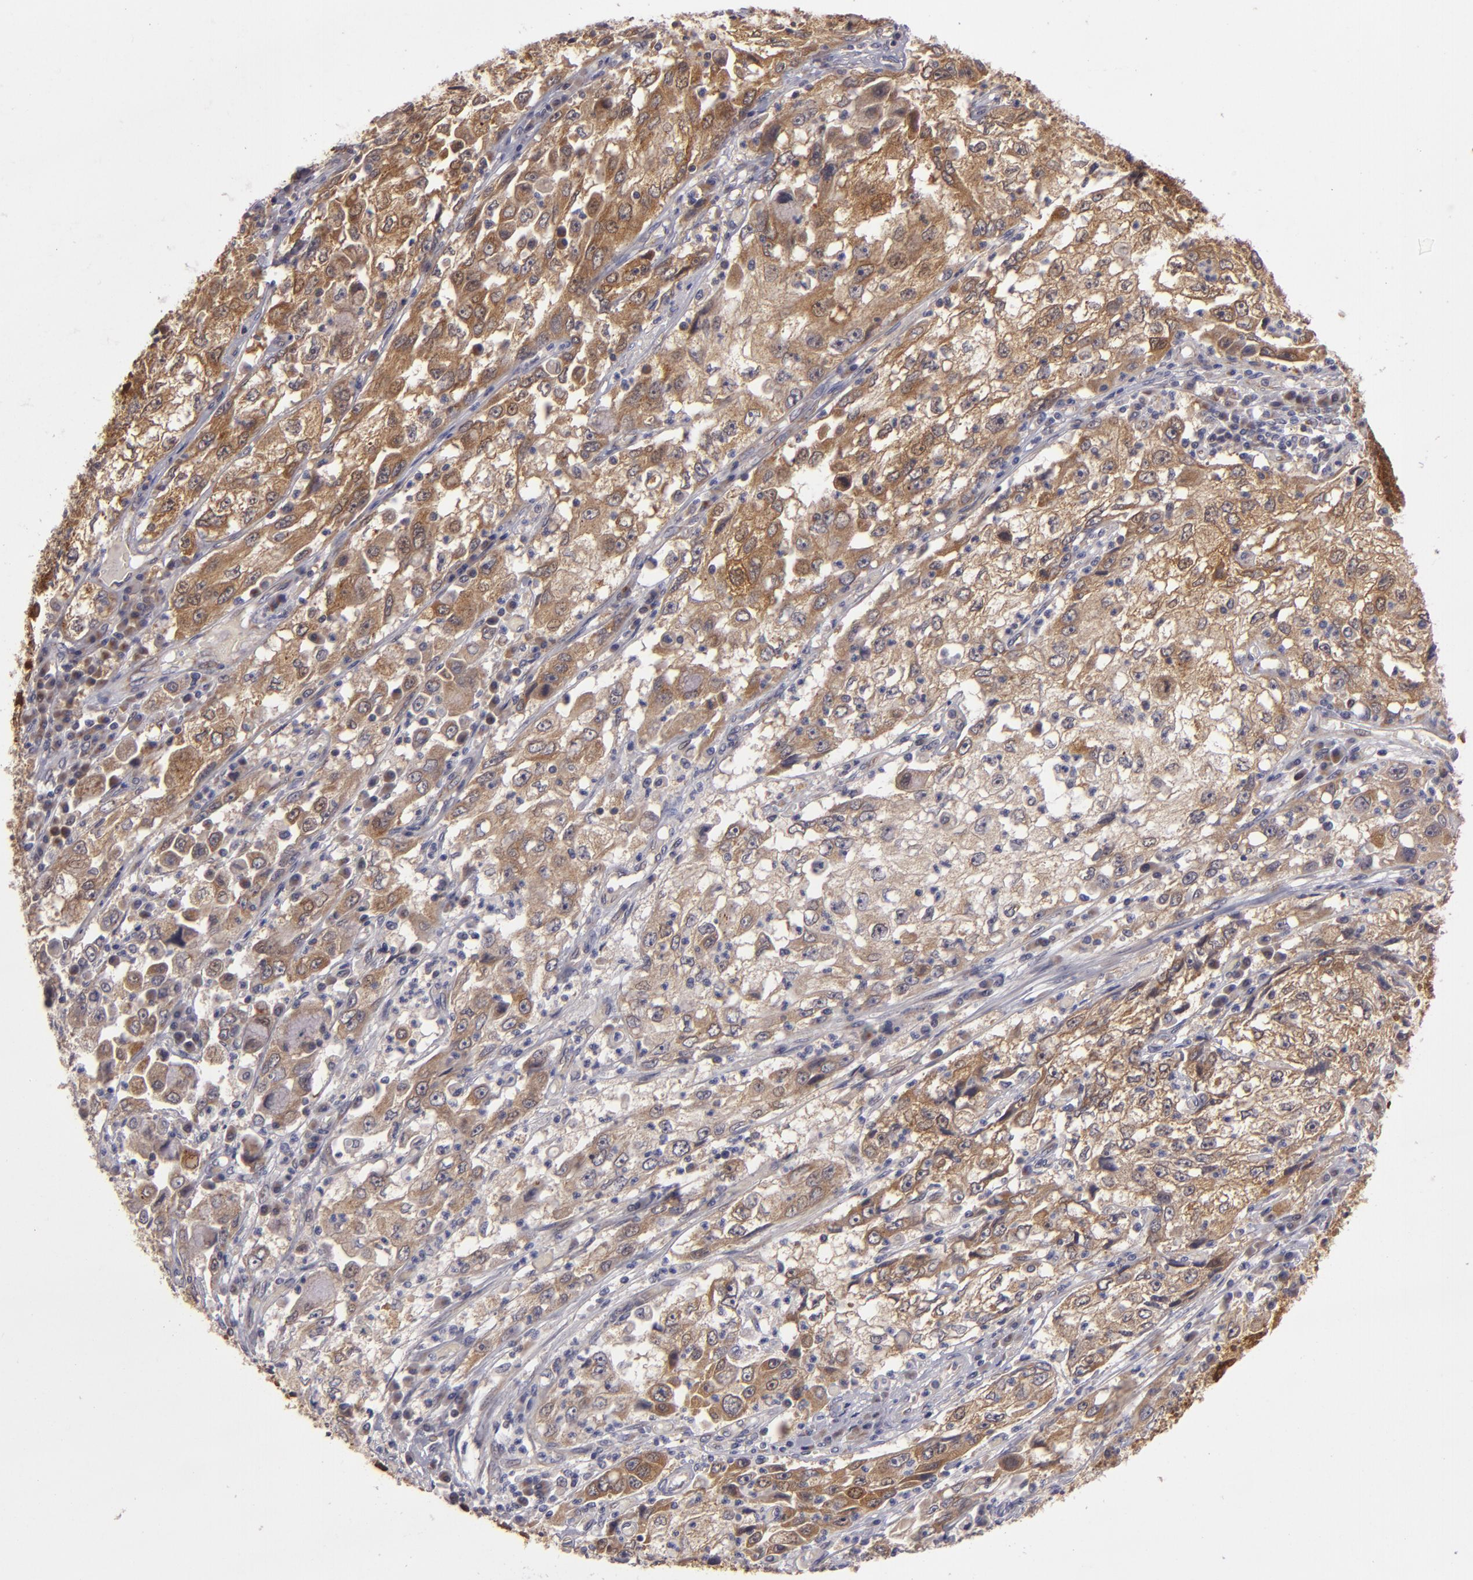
{"staining": {"intensity": "moderate", "quantity": ">75%", "location": "cytoplasmic/membranous"}, "tissue": "cervical cancer", "cell_type": "Tumor cells", "image_type": "cancer", "snomed": [{"axis": "morphology", "description": "Squamous cell carcinoma, NOS"}, {"axis": "topography", "description": "Cervix"}], "caption": "Immunohistochemistry (IHC) of cervical squamous cell carcinoma shows medium levels of moderate cytoplasmic/membranous positivity in approximately >75% of tumor cells. Ihc stains the protein in brown and the nuclei are stained blue.", "gene": "SH2D4A", "patient": {"sex": "female", "age": 36}}